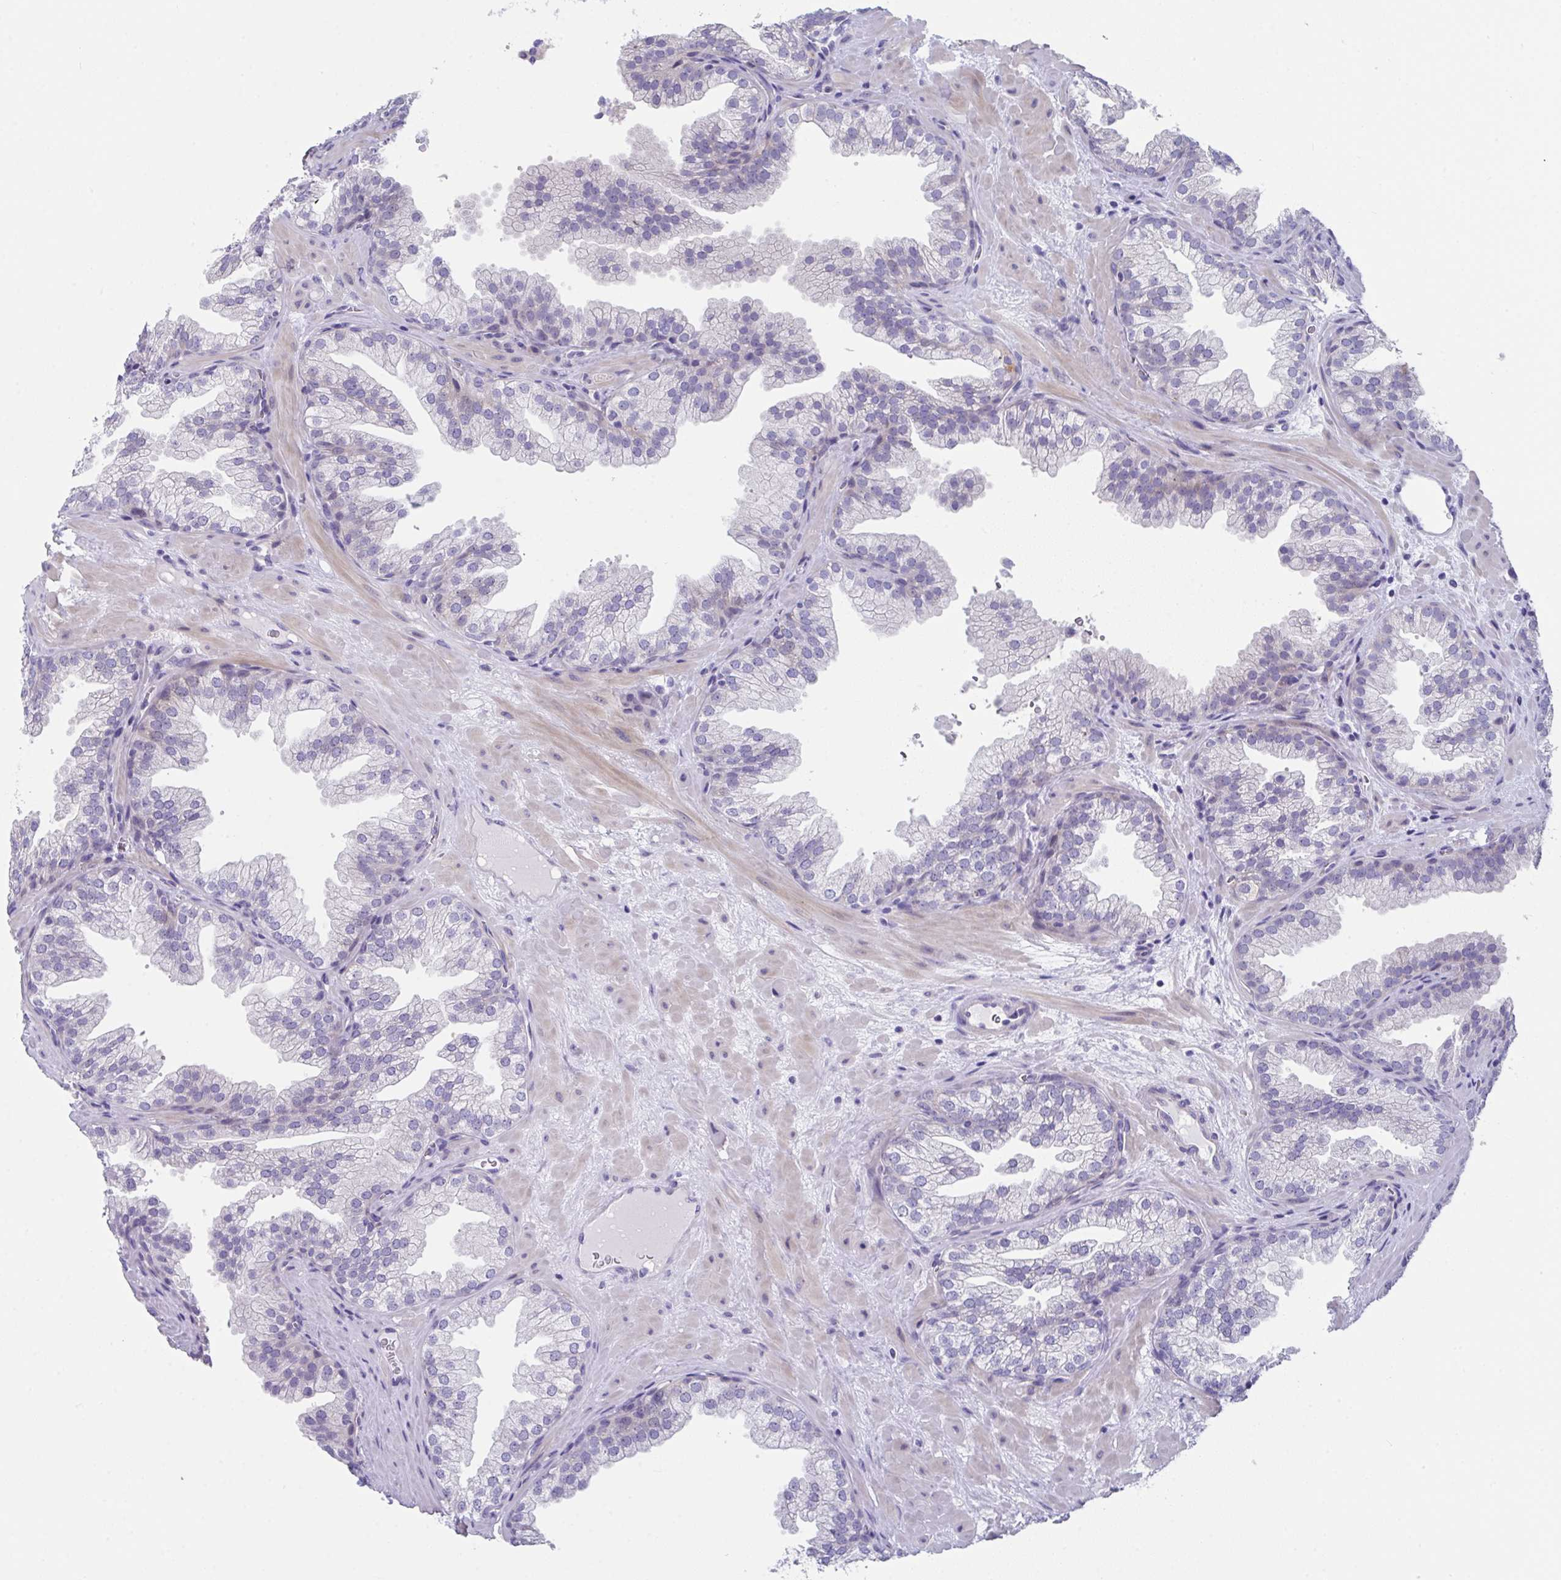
{"staining": {"intensity": "negative", "quantity": "none", "location": "none"}, "tissue": "prostate", "cell_type": "Glandular cells", "image_type": "normal", "snomed": [{"axis": "morphology", "description": "Normal tissue, NOS"}, {"axis": "topography", "description": "Prostate"}], "caption": "An image of human prostate is negative for staining in glandular cells. The staining was performed using DAB to visualize the protein expression in brown, while the nuclei were stained in blue with hematoxylin (Magnification: 20x).", "gene": "FBXO47", "patient": {"sex": "male", "age": 37}}